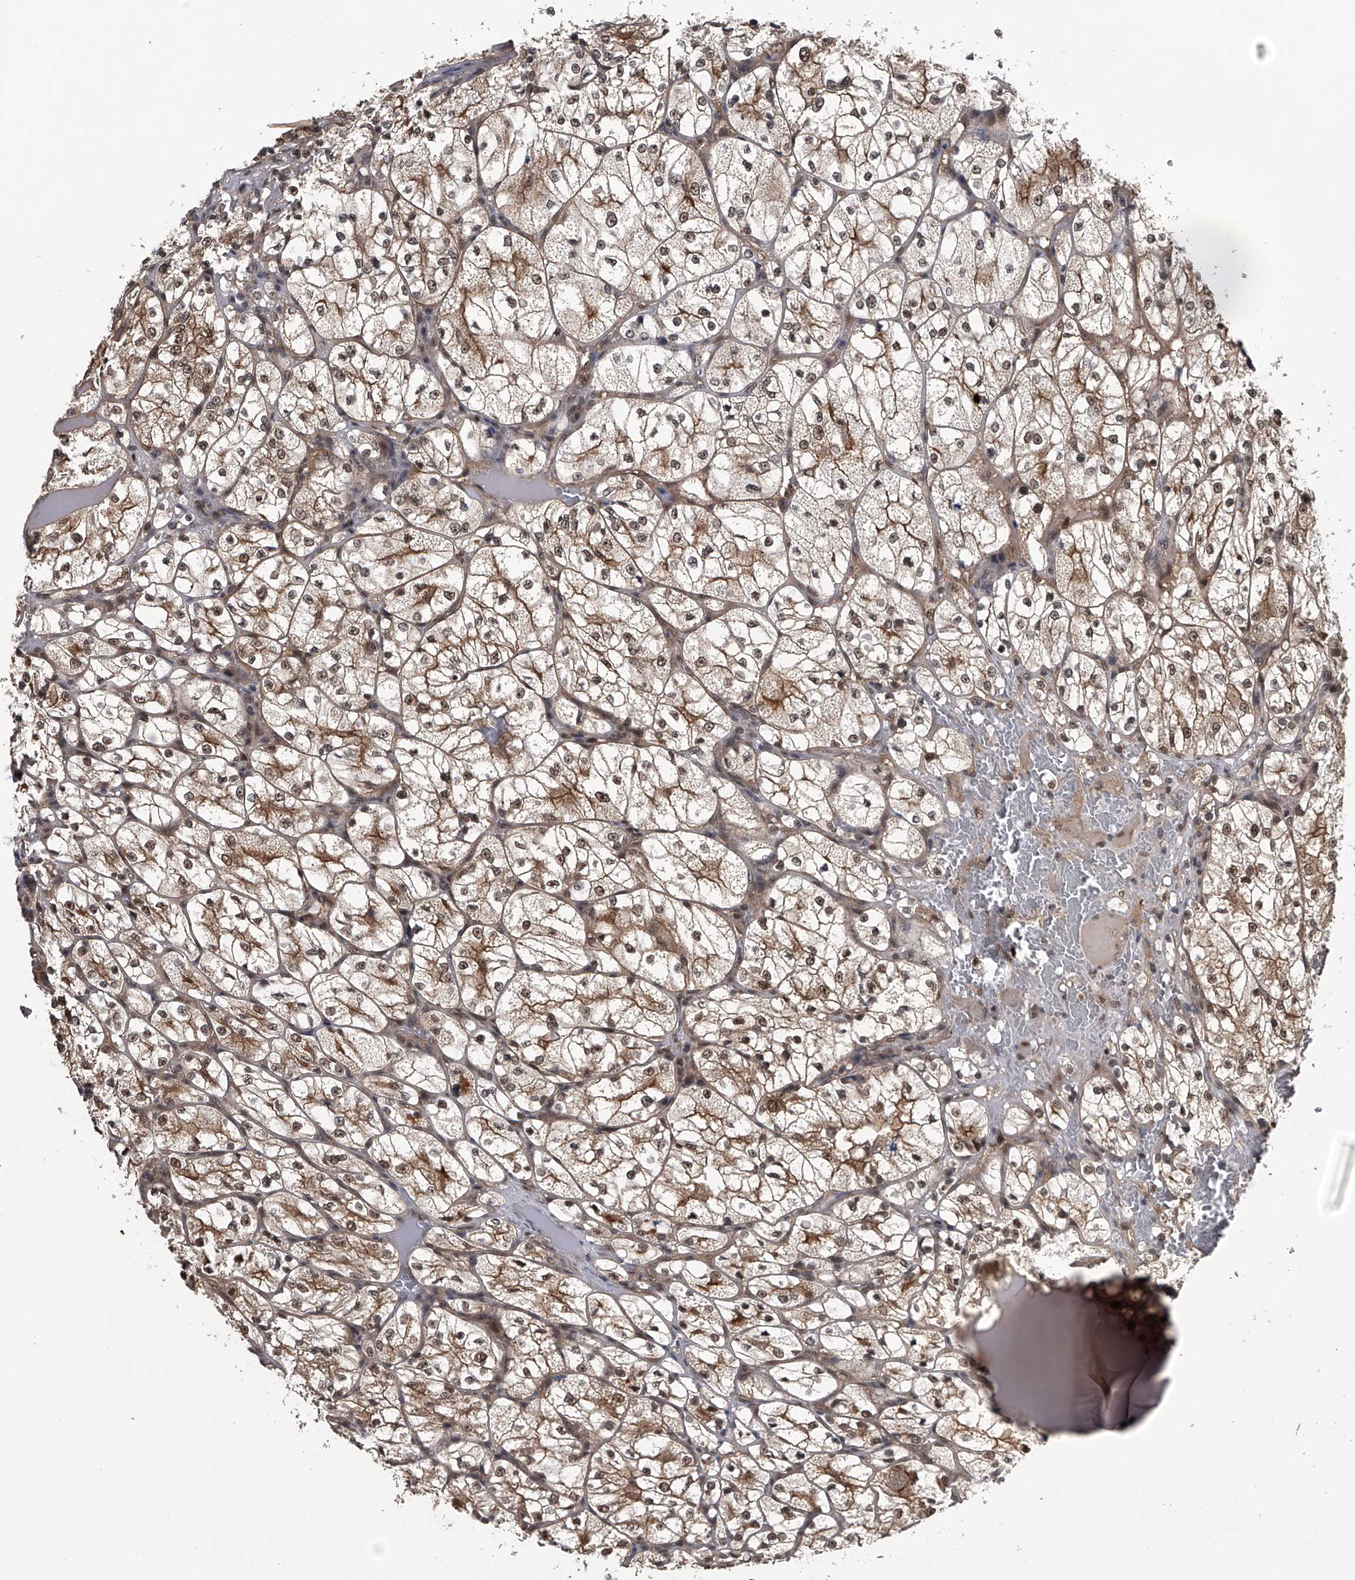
{"staining": {"intensity": "weak", "quantity": "25%-75%", "location": "cytoplasmic/membranous,nuclear"}, "tissue": "renal cancer", "cell_type": "Tumor cells", "image_type": "cancer", "snomed": [{"axis": "morphology", "description": "Adenocarcinoma, NOS"}, {"axis": "topography", "description": "Kidney"}], "caption": "The histopathology image displays a brown stain indicating the presence of a protein in the cytoplasmic/membranous and nuclear of tumor cells in adenocarcinoma (renal).", "gene": "SLC12A8", "patient": {"sex": "female", "age": 69}}